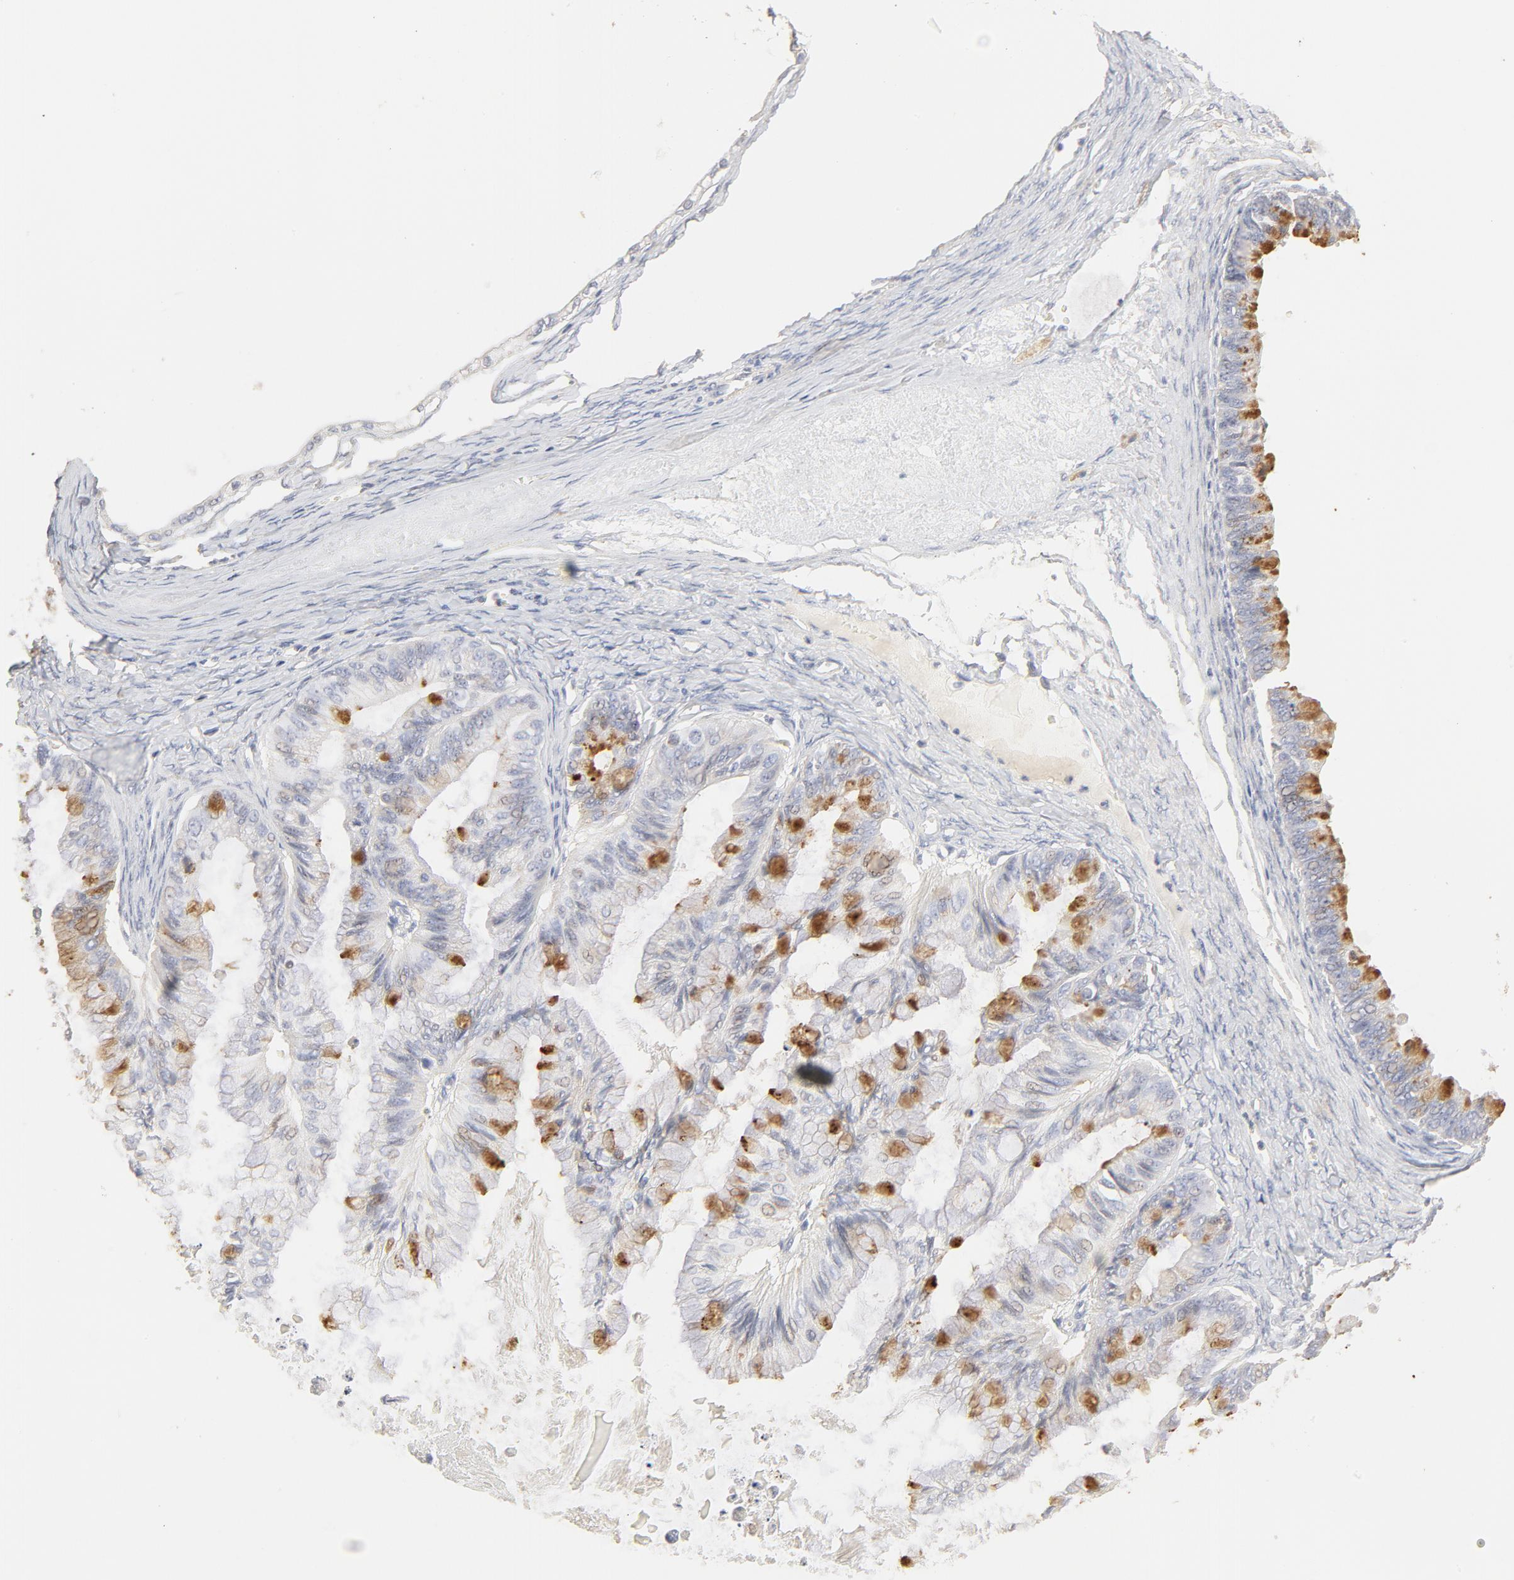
{"staining": {"intensity": "moderate", "quantity": "<25%", "location": "cytoplasmic/membranous"}, "tissue": "ovarian cancer", "cell_type": "Tumor cells", "image_type": "cancer", "snomed": [{"axis": "morphology", "description": "Cystadenocarcinoma, mucinous, NOS"}, {"axis": "topography", "description": "Ovary"}], "caption": "Tumor cells display low levels of moderate cytoplasmic/membranous expression in about <25% of cells in human ovarian mucinous cystadenocarcinoma. (Brightfield microscopy of DAB IHC at high magnification).", "gene": "FCGBP", "patient": {"sex": "female", "age": 57}}